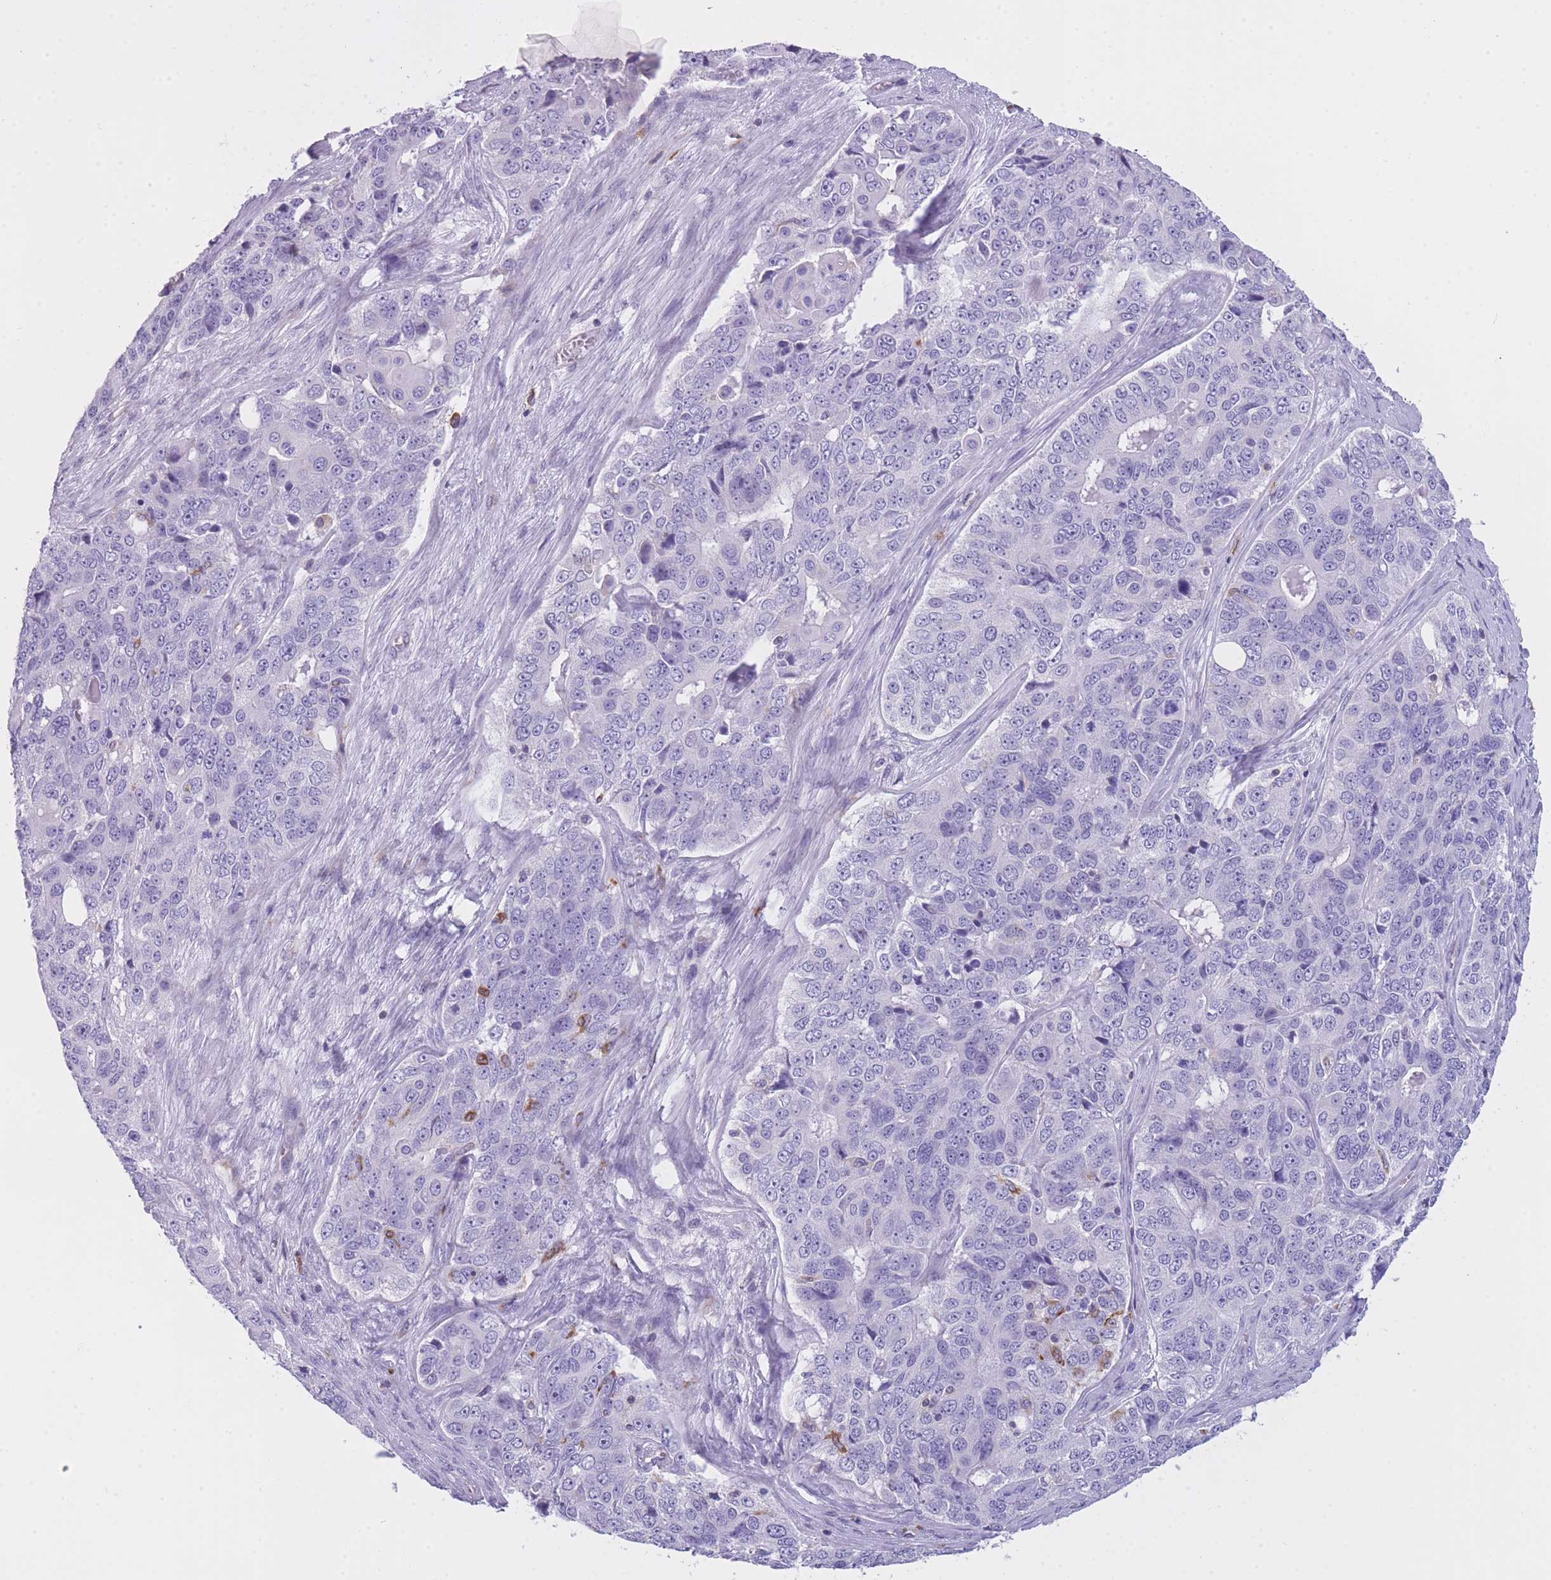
{"staining": {"intensity": "negative", "quantity": "none", "location": "none"}, "tissue": "ovarian cancer", "cell_type": "Tumor cells", "image_type": "cancer", "snomed": [{"axis": "morphology", "description": "Carcinoma, endometroid"}, {"axis": "topography", "description": "Ovary"}], "caption": "This micrograph is of ovarian endometroid carcinoma stained with immunohistochemistry to label a protein in brown with the nuclei are counter-stained blue. There is no expression in tumor cells. (DAB (3,3'-diaminobenzidine) IHC with hematoxylin counter stain).", "gene": "ZNF662", "patient": {"sex": "female", "age": 51}}